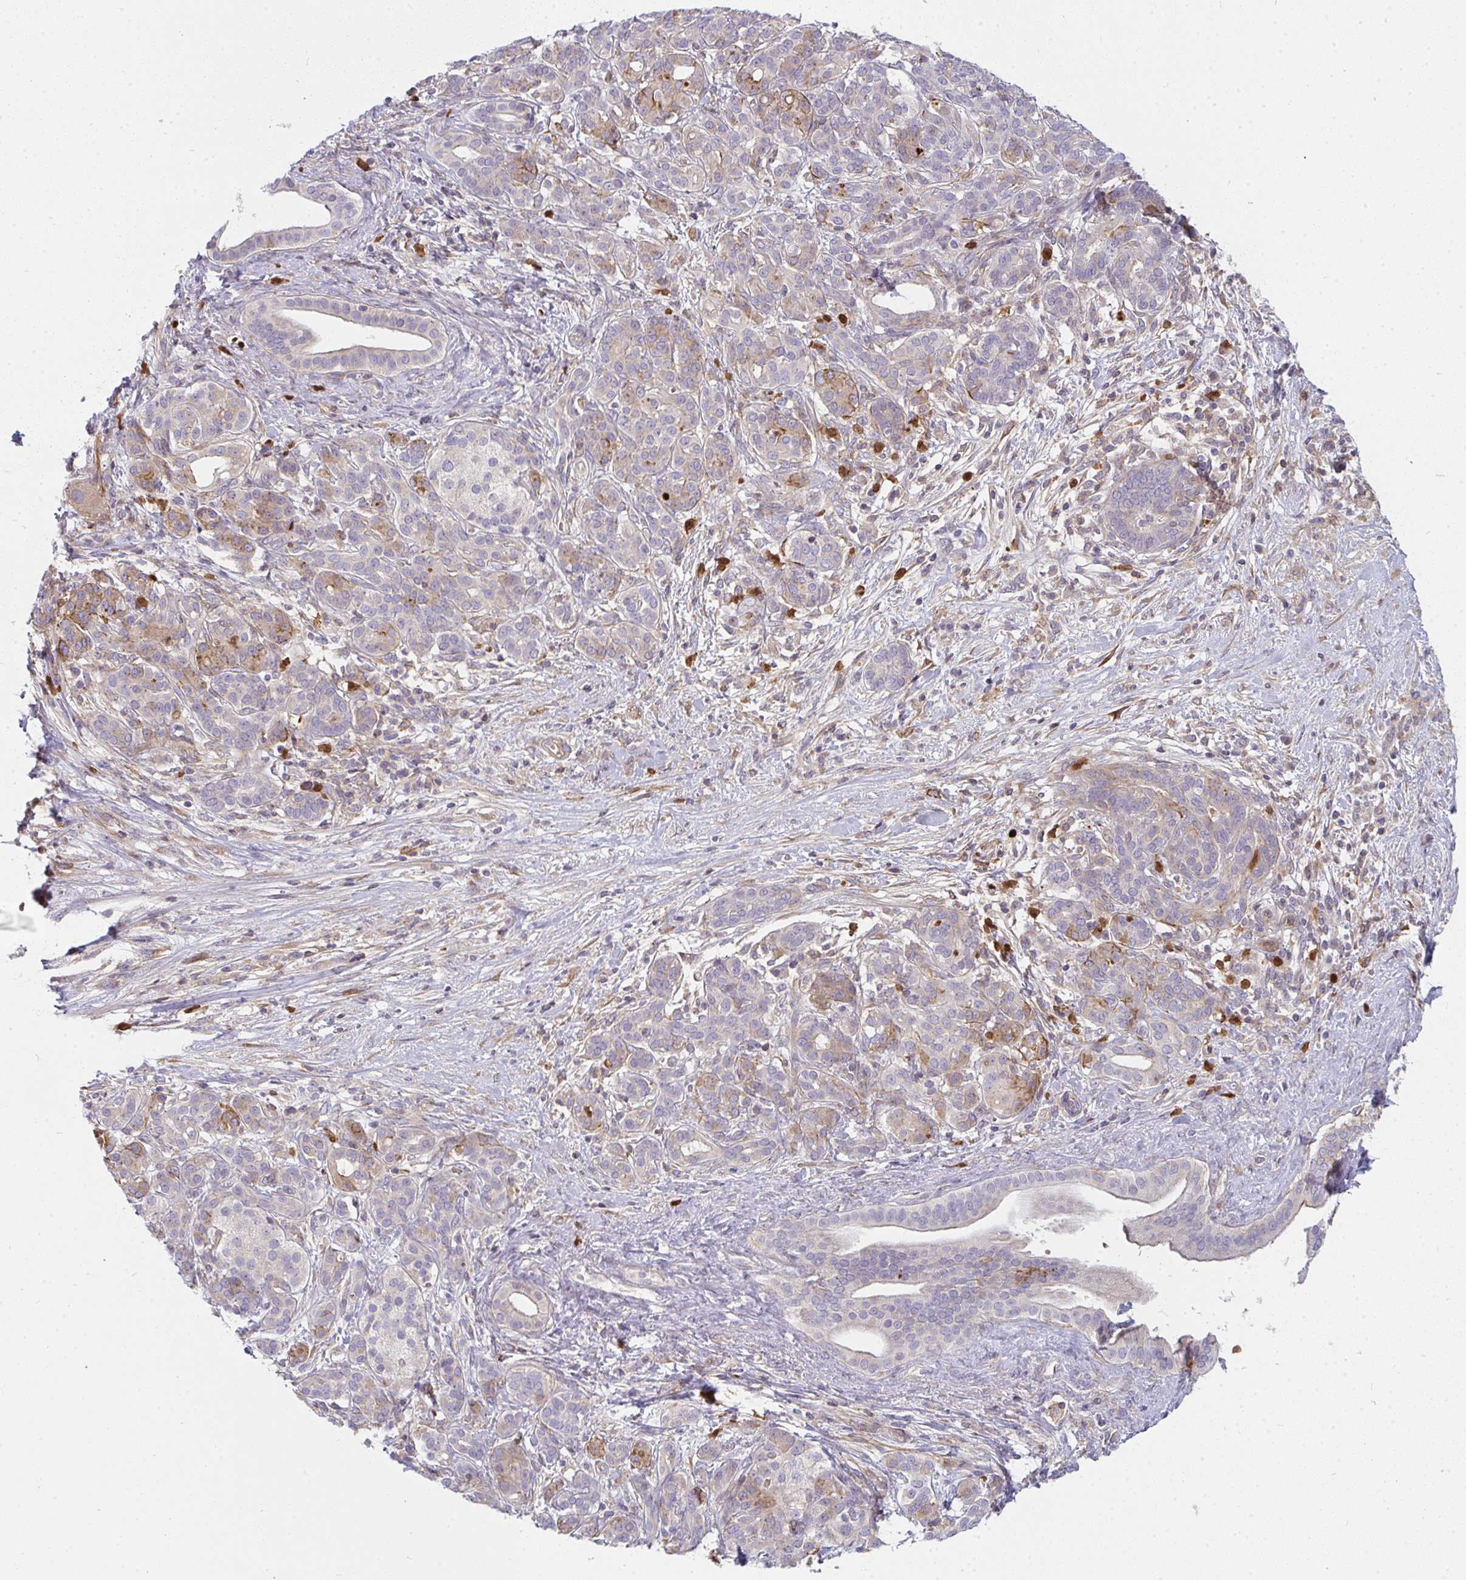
{"staining": {"intensity": "weak", "quantity": "<25%", "location": "cytoplasmic/membranous"}, "tissue": "pancreatic cancer", "cell_type": "Tumor cells", "image_type": "cancer", "snomed": [{"axis": "morphology", "description": "Adenocarcinoma, NOS"}, {"axis": "topography", "description": "Pancreas"}], "caption": "DAB (3,3'-diaminobenzidine) immunohistochemical staining of pancreatic cancer demonstrates no significant staining in tumor cells.", "gene": "CSF3R", "patient": {"sex": "male", "age": 44}}